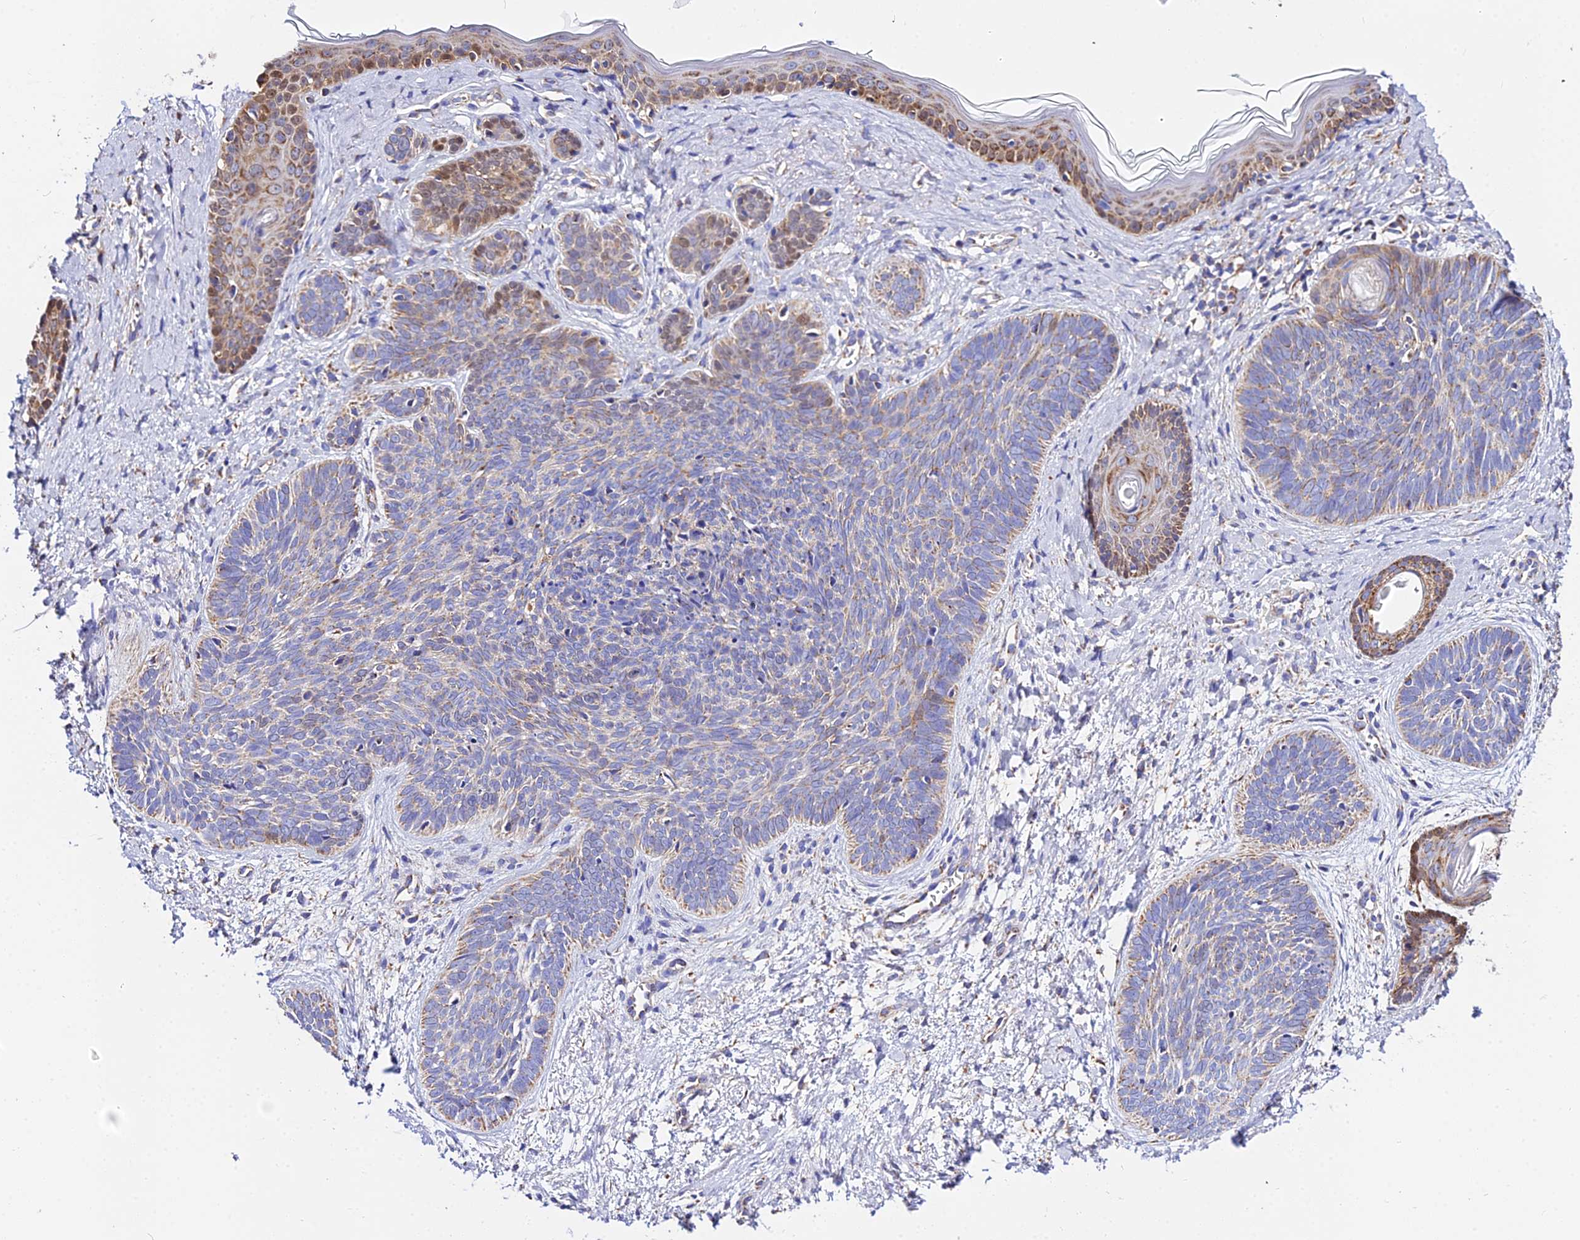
{"staining": {"intensity": "moderate", "quantity": "<25%", "location": "cytoplasmic/membranous"}, "tissue": "skin cancer", "cell_type": "Tumor cells", "image_type": "cancer", "snomed": [{"axis": "morphology", "description": "Basal cell carcinoma"}, {"axis": "topography", "description": "Skin"}], "caption": "Protein staining of skin cancer tissue reveals moderate cytoplasmic/membranous positivity in approximately <25% of tumor cells. The staining is performed using DAB brown chromogen to label protein expression. The nuclei are counter-stained blue using hematoxylin.", "gene": "ZNF573", "patient": {"sex": "female", "age": 81}}